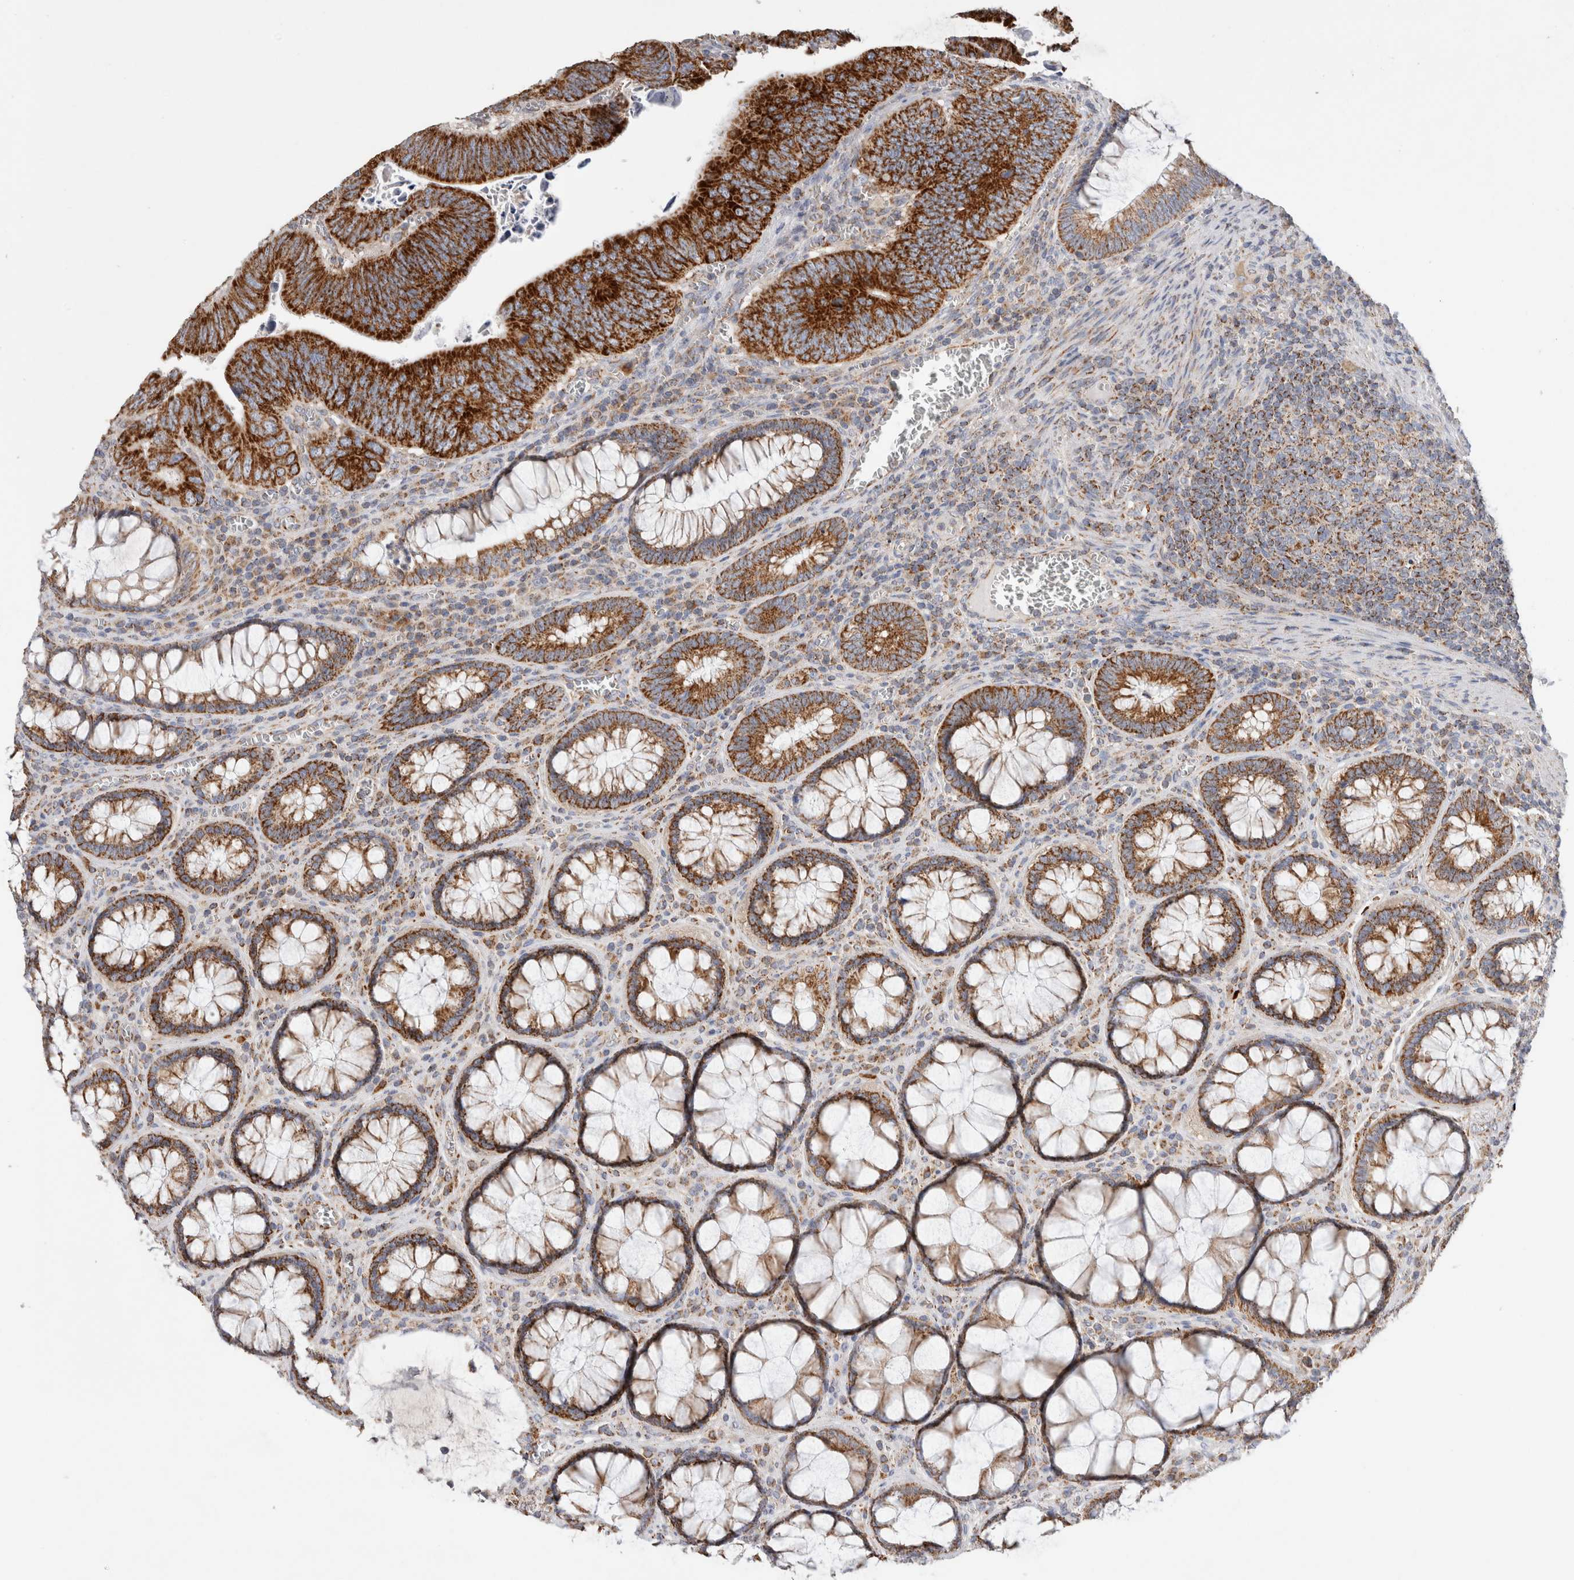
{"staining": {"intensity": "strong", "quantity": ">75%", "location": "cytoplasmic/membranous"}, "tissue": "colorectal cancer", "cell_type": "Tumor cells", "image_type": "cancer", "snomed": [{"axis": "morphology", "description": "Inflammation, NOS"}, {"axis": "morphology", "description": "Adenocarcinoma, NOS"}, {"axis": "topography", "description": "Colon"}], "caption": "The histopathology image exhibits staining of adenocarcinoma (colorectal), revealing strong cytoplasmic/membranous protein staining (brown color) within tumor cells.", "gene": "IARS2", "patient": {"sex": "male", "age": 72}}